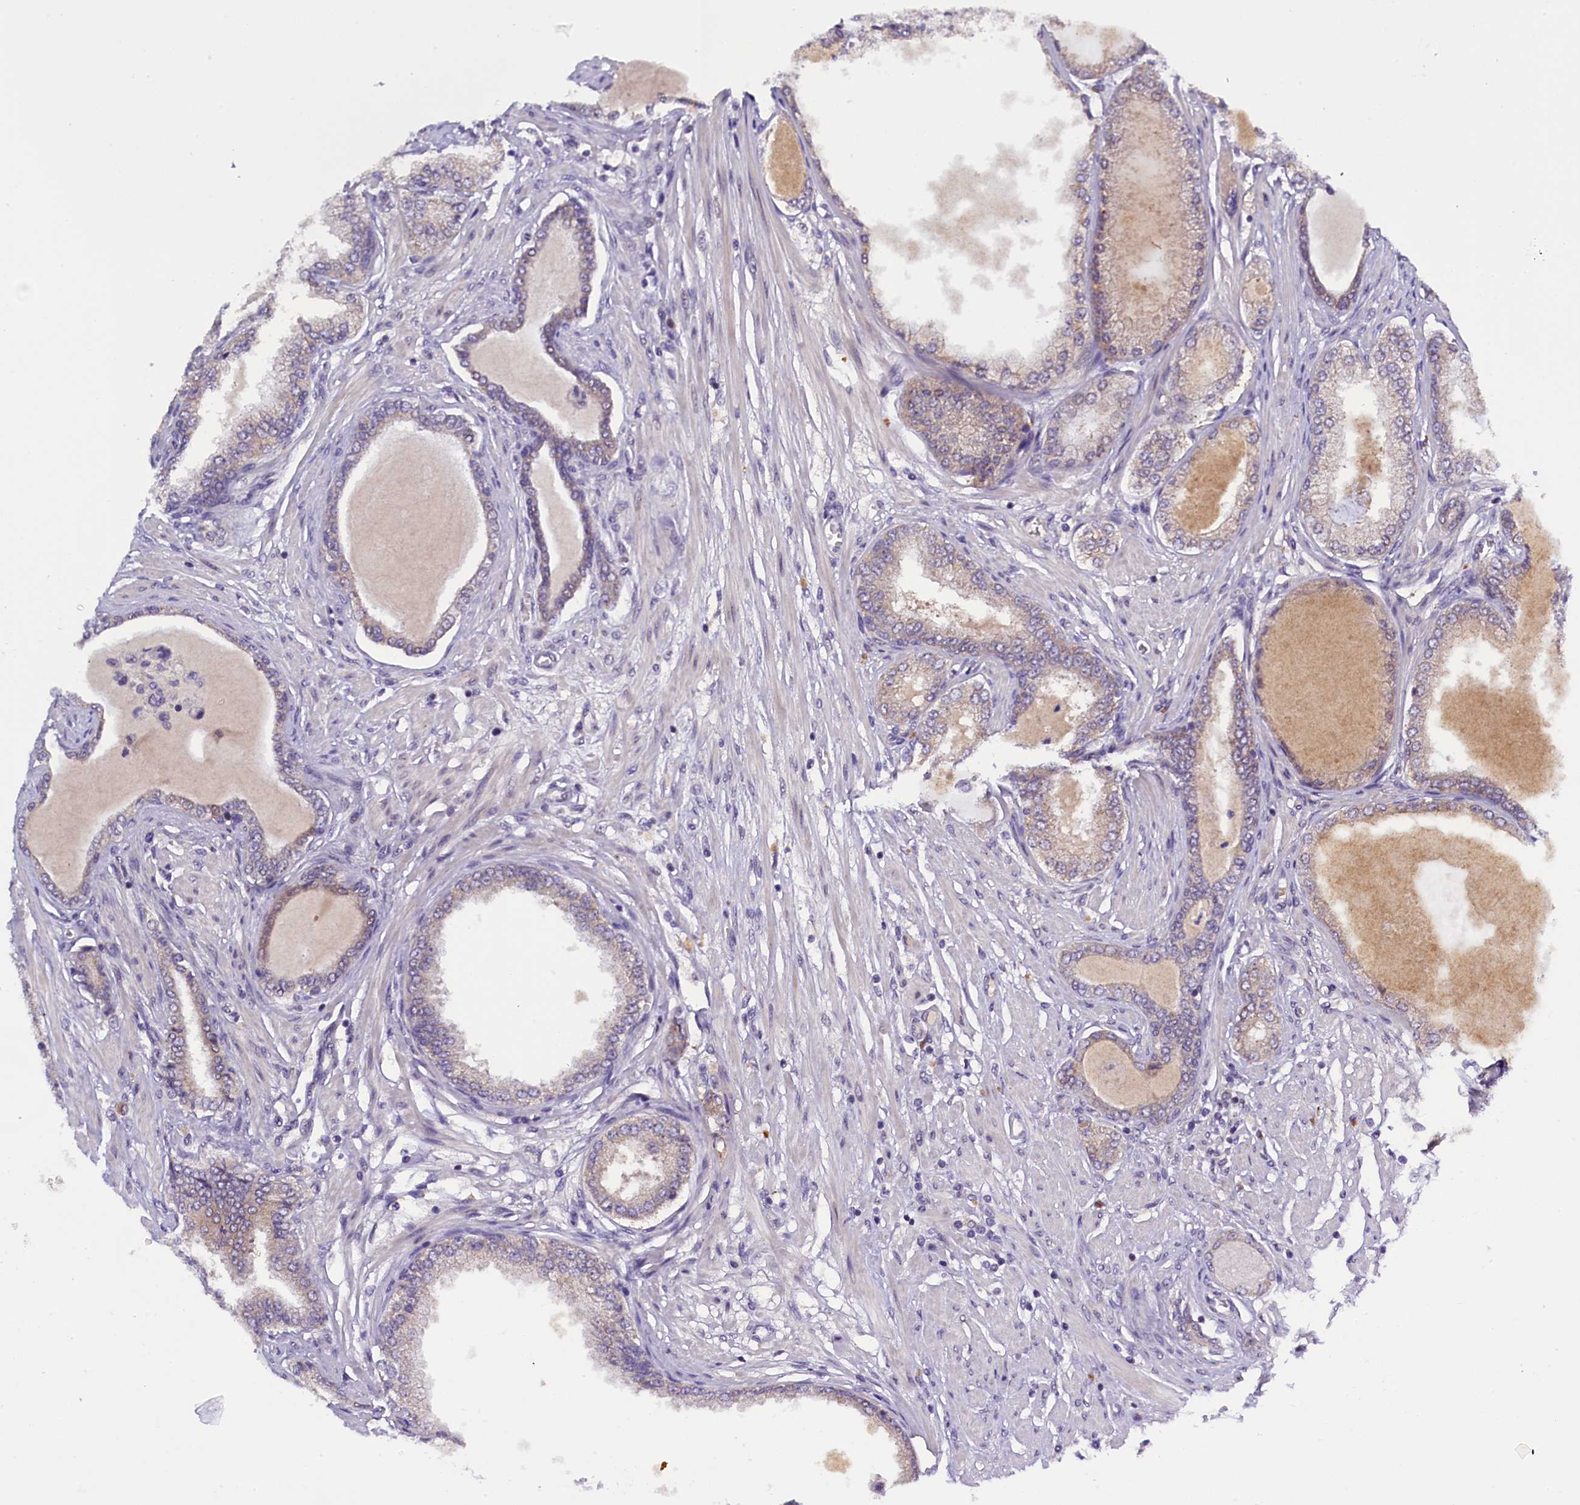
{"staining": {"intensity": "weak", "quantity": "<25%", "location": "cytoplasmic/membranous"}, "tissue": "prostate cancer", "cell_type": "Tumor cells", "image_type": "cancer", "snomed": [{"axis": "morphology", "description": "Adenocarcinoma, Low grade"}, {"axis": "topography", "description": "Prostate"}], "caption": "The immunohistochemistry (IHC) photomicrograph has no significant expression in tumor cells of prostate cancer tissue.", "gene": "ENKD1", "patient": {"sex": "male", "age": 63}}